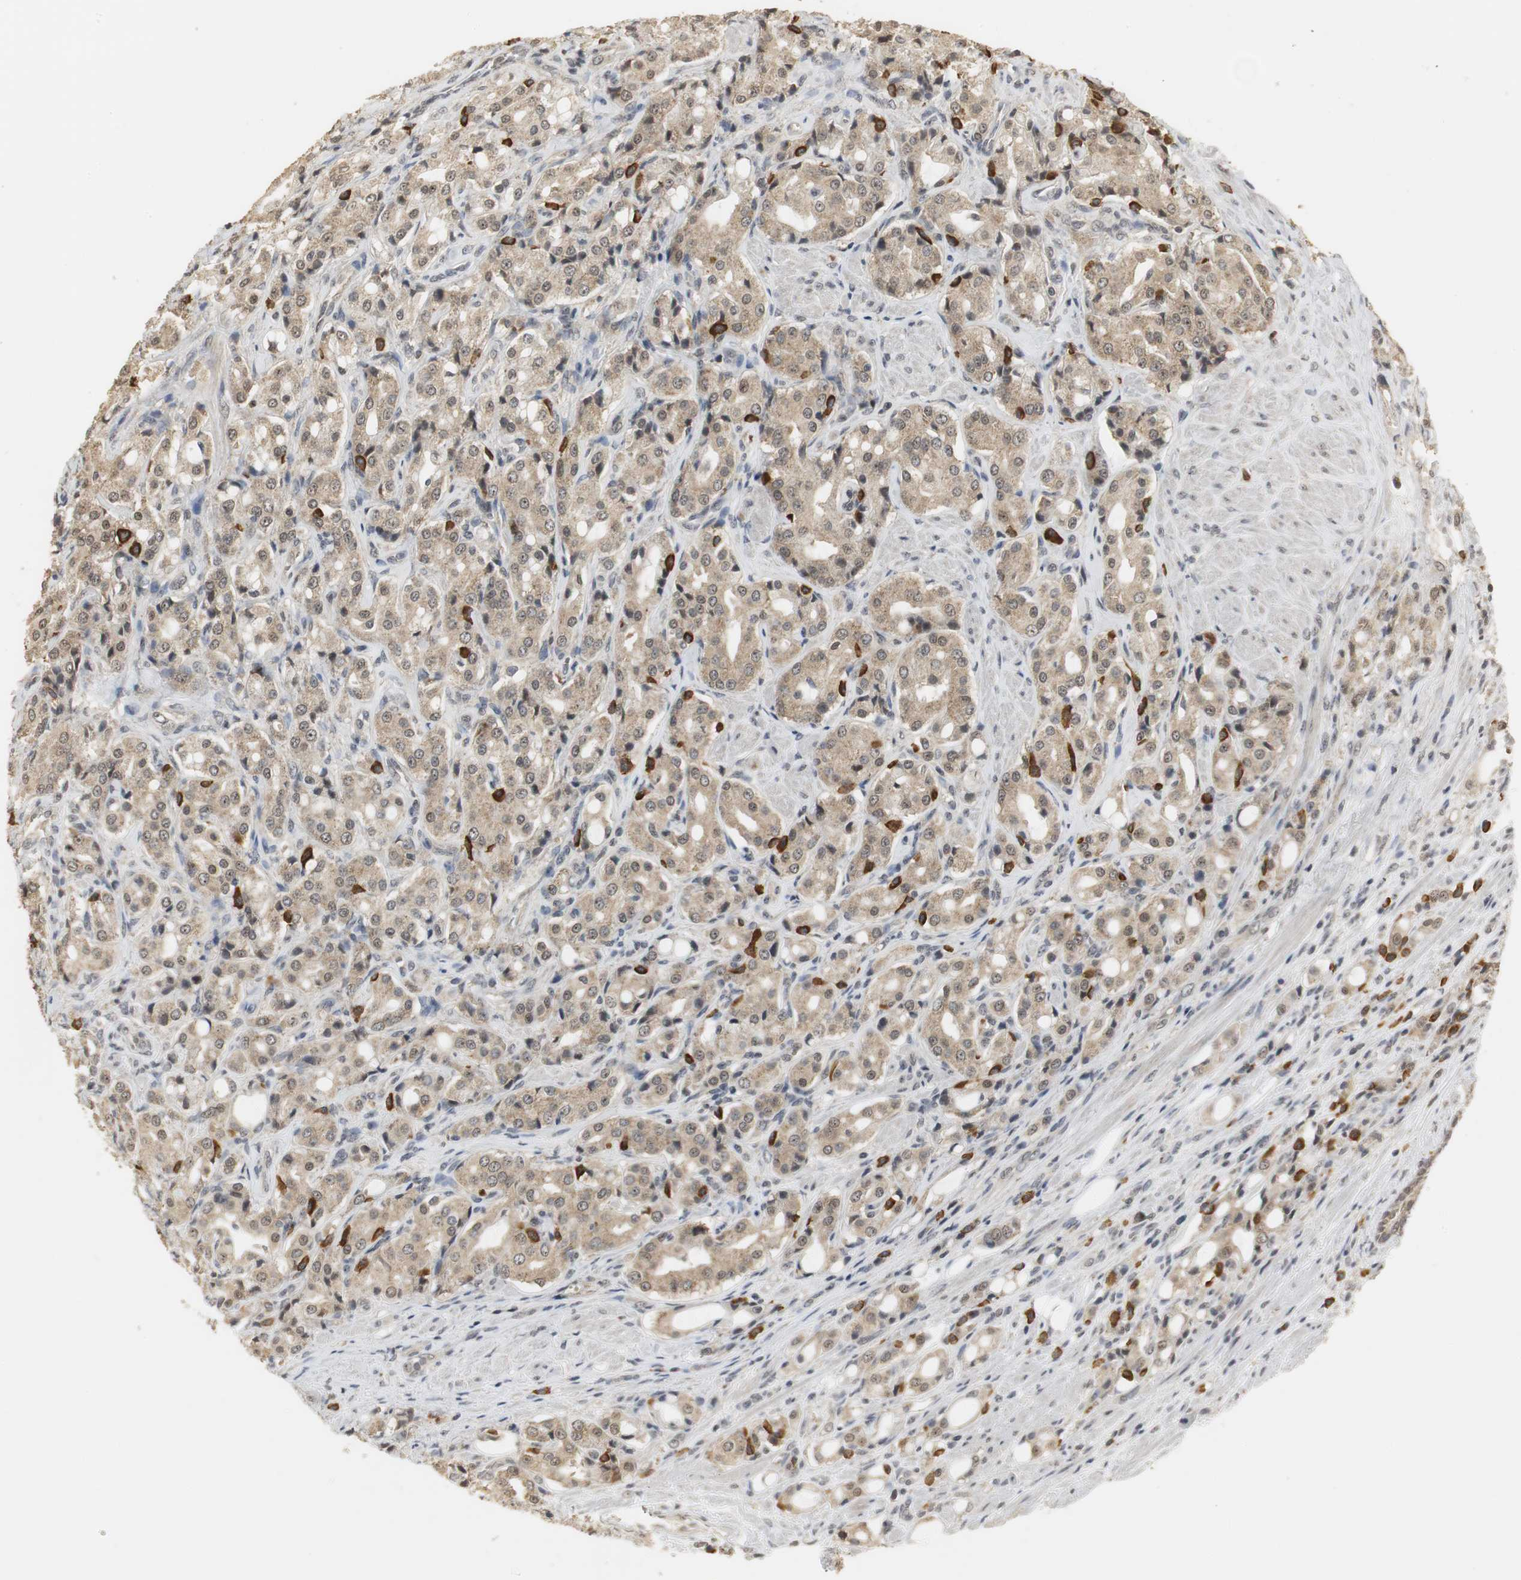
{"staining": {"intensity": "strong", "quantity": "<25%", "location": "cytoplasmic/membranous"}, "tissue": "prostate cancer", "cell_type": "Tumor cells", "image_type": "cancer", "snomed": [{"axis": "morphology", "description": "Adenocarcinoma, High grade"}, {"axis": "topography", "description": "Prostate"}], "caption": "Strong cytoplasmic/membranous staining is present in about <25% of tumor cells in prostate cancer.", "gene": "ELOA", "patient": {"sex": "male", "age": 72}}